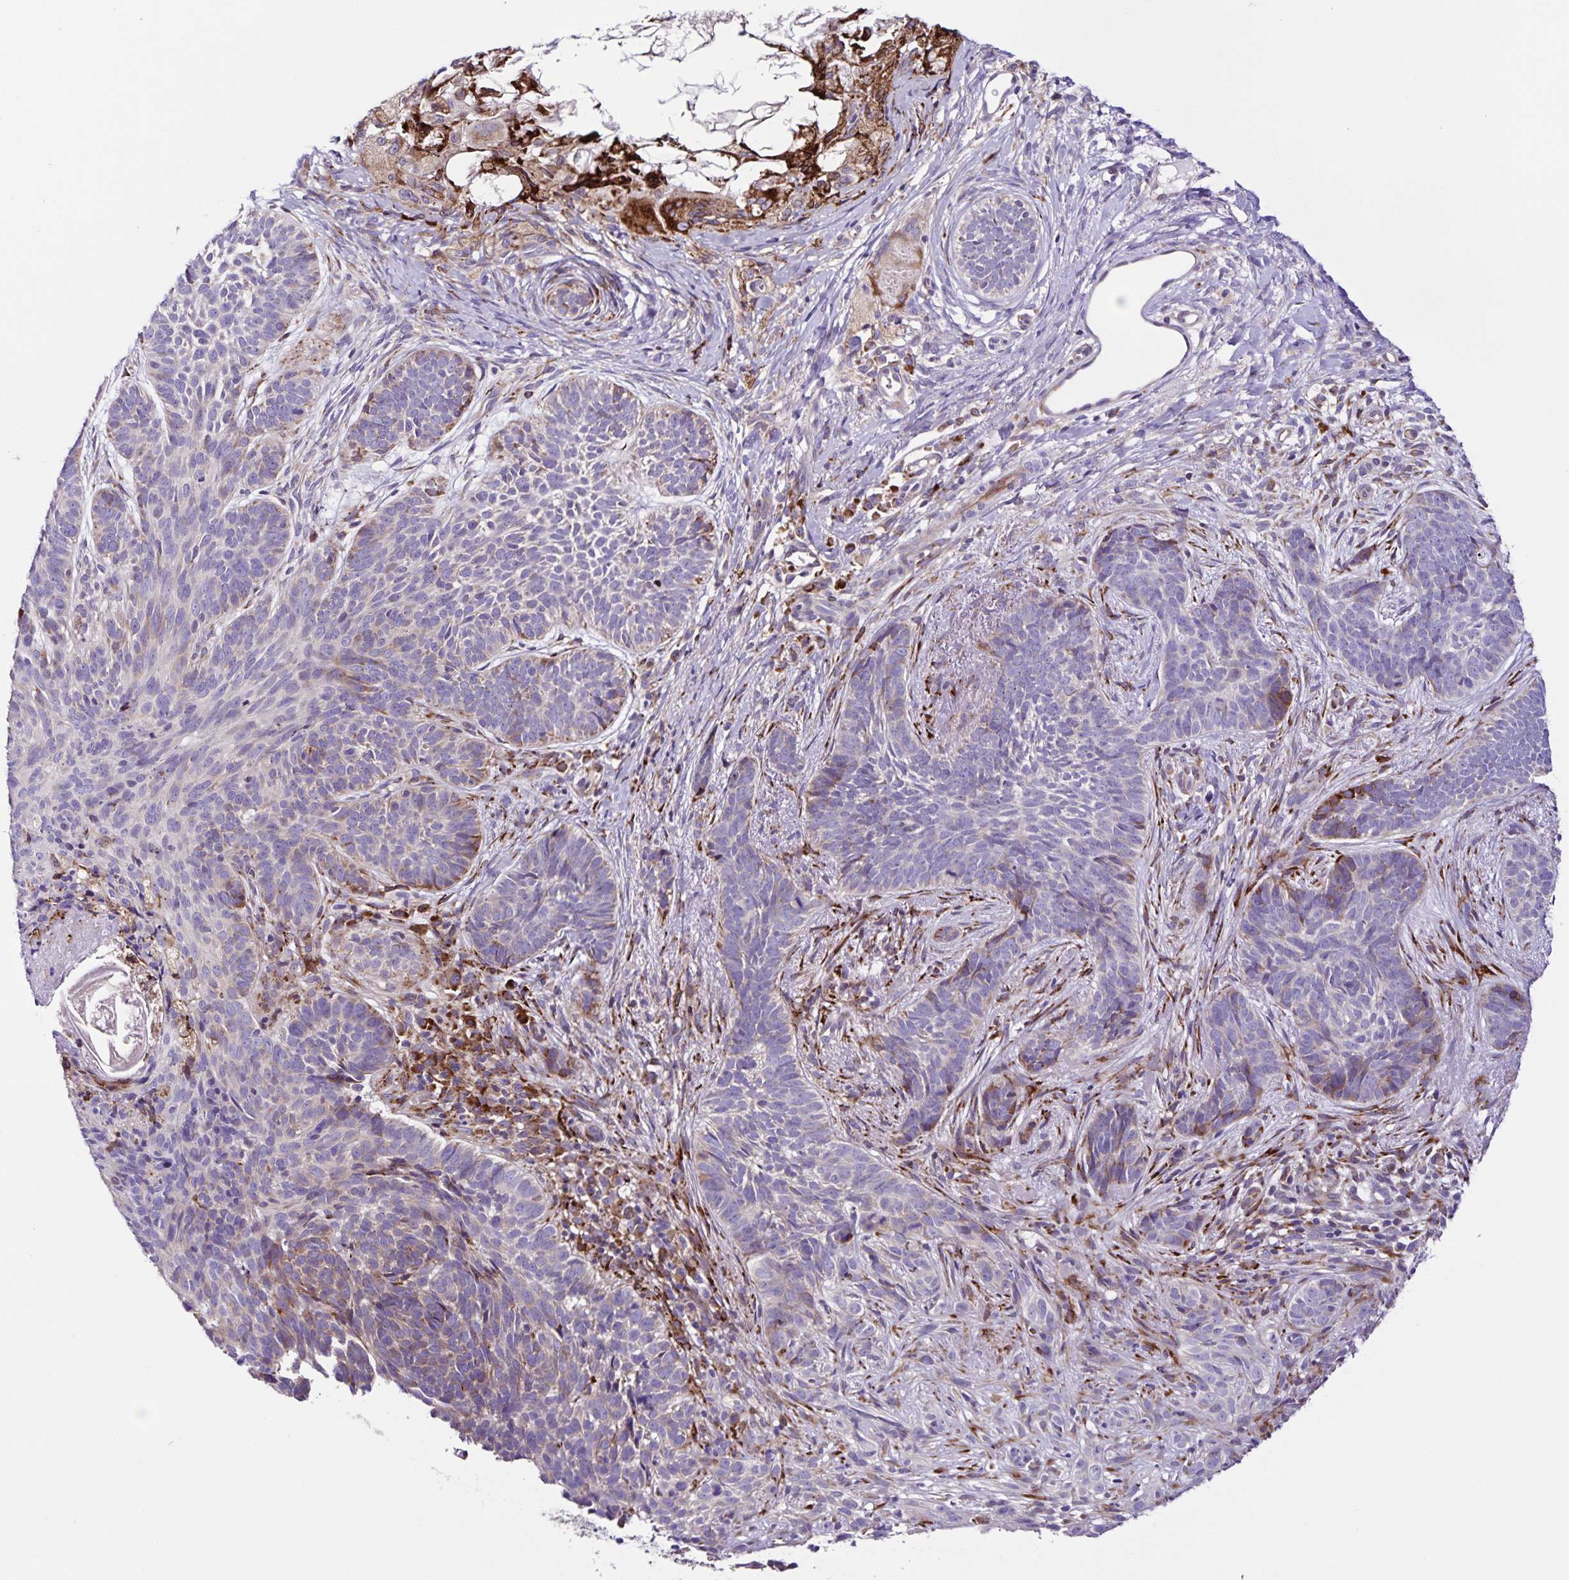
{"staining": {"intensity": "moderate", "quantity": "<25%", "location": "cytoplasmic/membranous"}, "tissue": "skin cancer", "cell_type": "Tumor cells", "image_type": "cancer", "snomed": [{"axis": "morphology", "description": "Basal cell carcinoma"}, {"axis": "topography", "description": "Skin"}], "caption": "IHC (DAB) staining of human basal cell carcinoma (skin) reveals moderate cytoplasmic/membranous protein expression in approximately <25% of tumor cells.", "gene": "OSBPL5", "patient": {"sex": "female", "age": 74}}